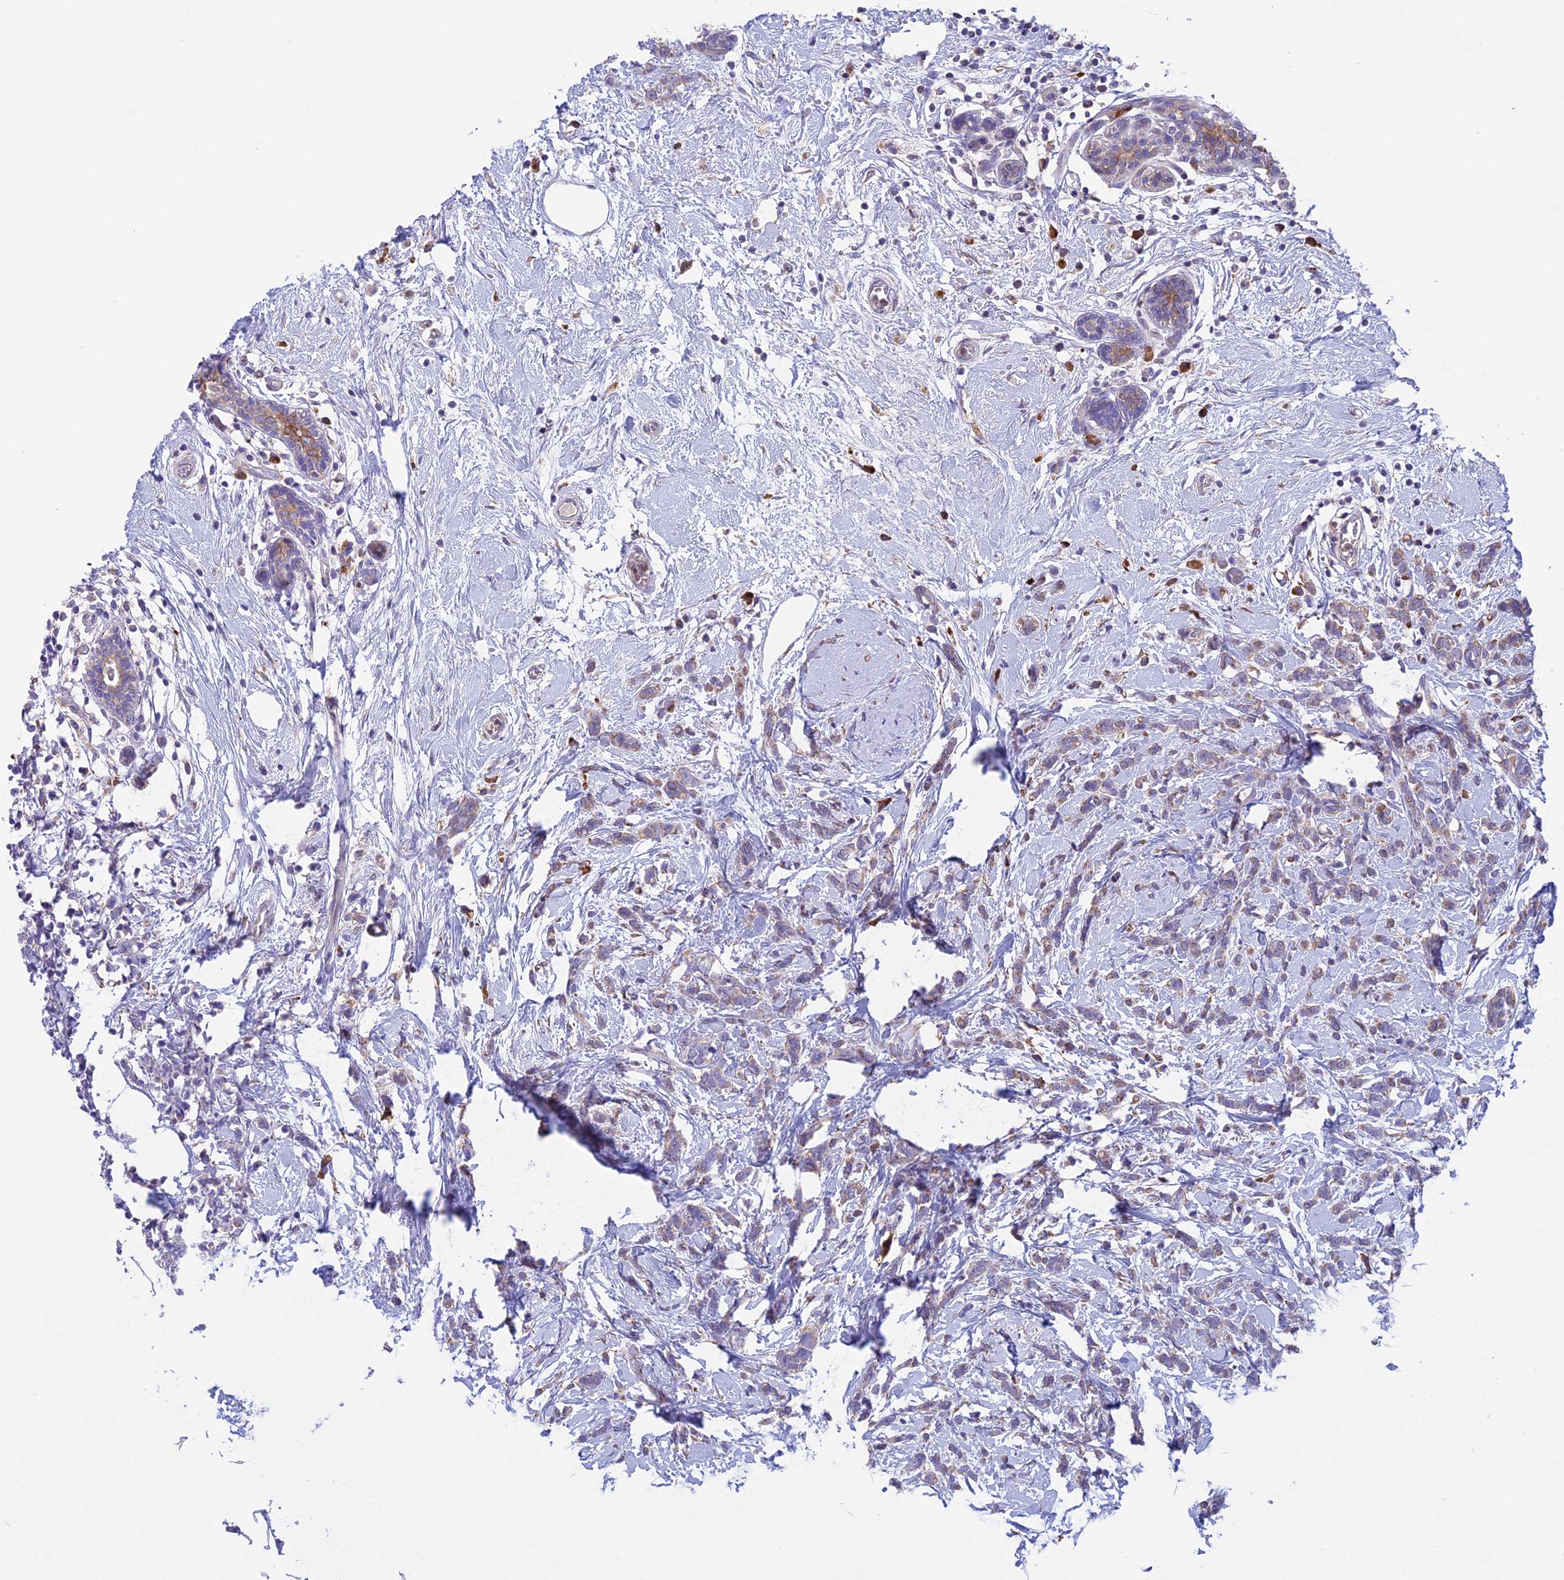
{"staining": {"intensity": "weak", "quantity": "<25%", "location": "cytoplasmic/membranous"}, "tissue": "breast cancer", "cell_type": "Tumor cells", "image_type": "cancer", "snomed": [{"axis": "morphology", "description": "Lobular carcinoma"}, {"axis": "topography", "description": "Breast"}], "caption": "Micrograph shows no protein staining in tumor cells of breast lobular carcinoma tissue.", "gene": "DMRTA2", "patient": {"sex": "female", "age": 58}}